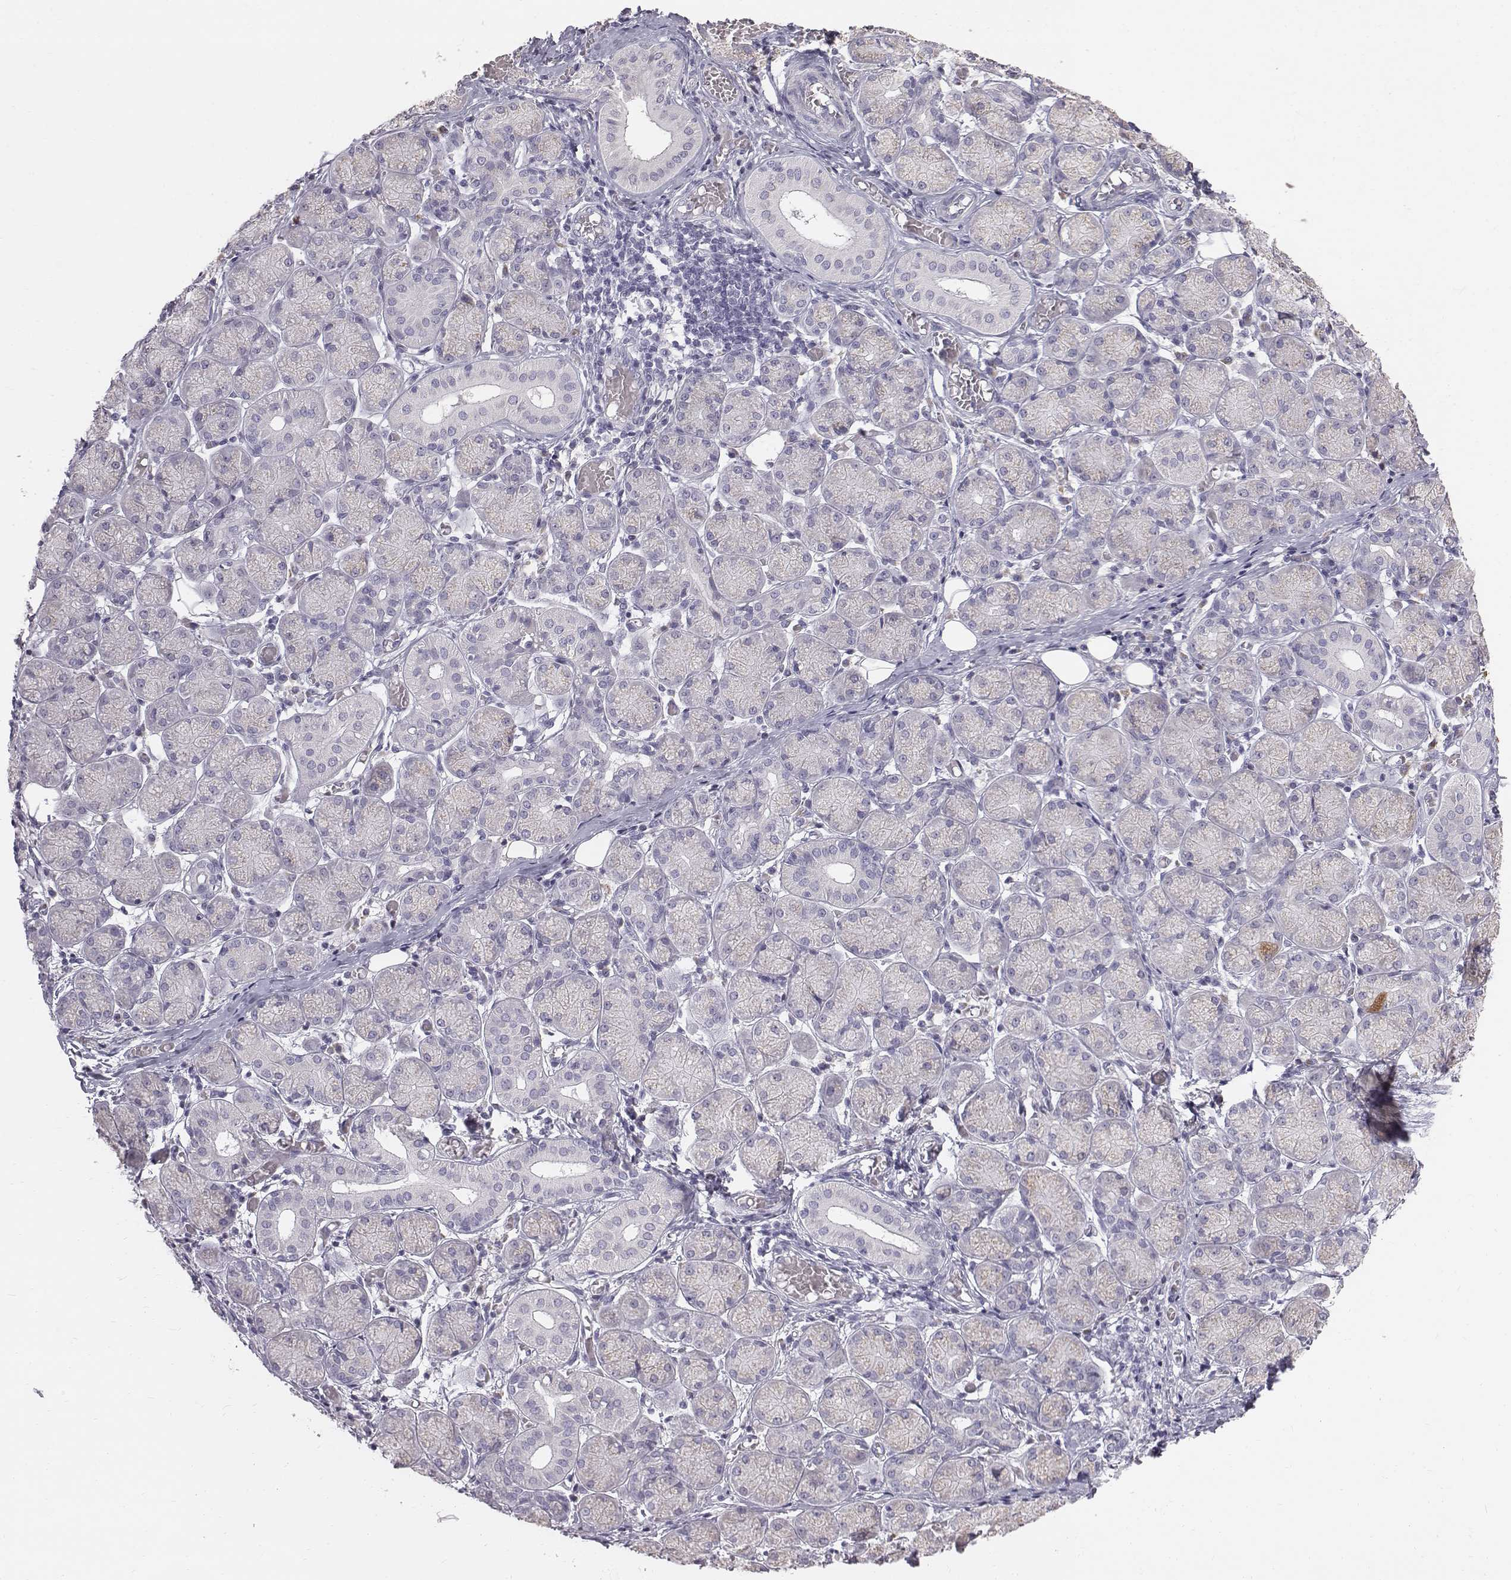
{"staining": {"intensity": "strong", "quantity": "<25%", "location": "cytoplasmic/membranous"}, "tissue": "salivary gland", "cell_type": "Glandular cells", "image_type": "normal", "snomed": [{"axis": "morphology", "description": "Normal tissue, NOS"}, {"axis": "topography", "description": "Salivary gland"}, {"axis": "topography", "description": "Peripheral nerve tissue"}], "caption": "DAB immunohistochemical staining of normal salivary gland exhibits strong cytoplasmic/membranous protein expression in approximately <25% of glandular cells.", "gene": "C6orf58", "patient": {"sex": "female", "age": 24}}